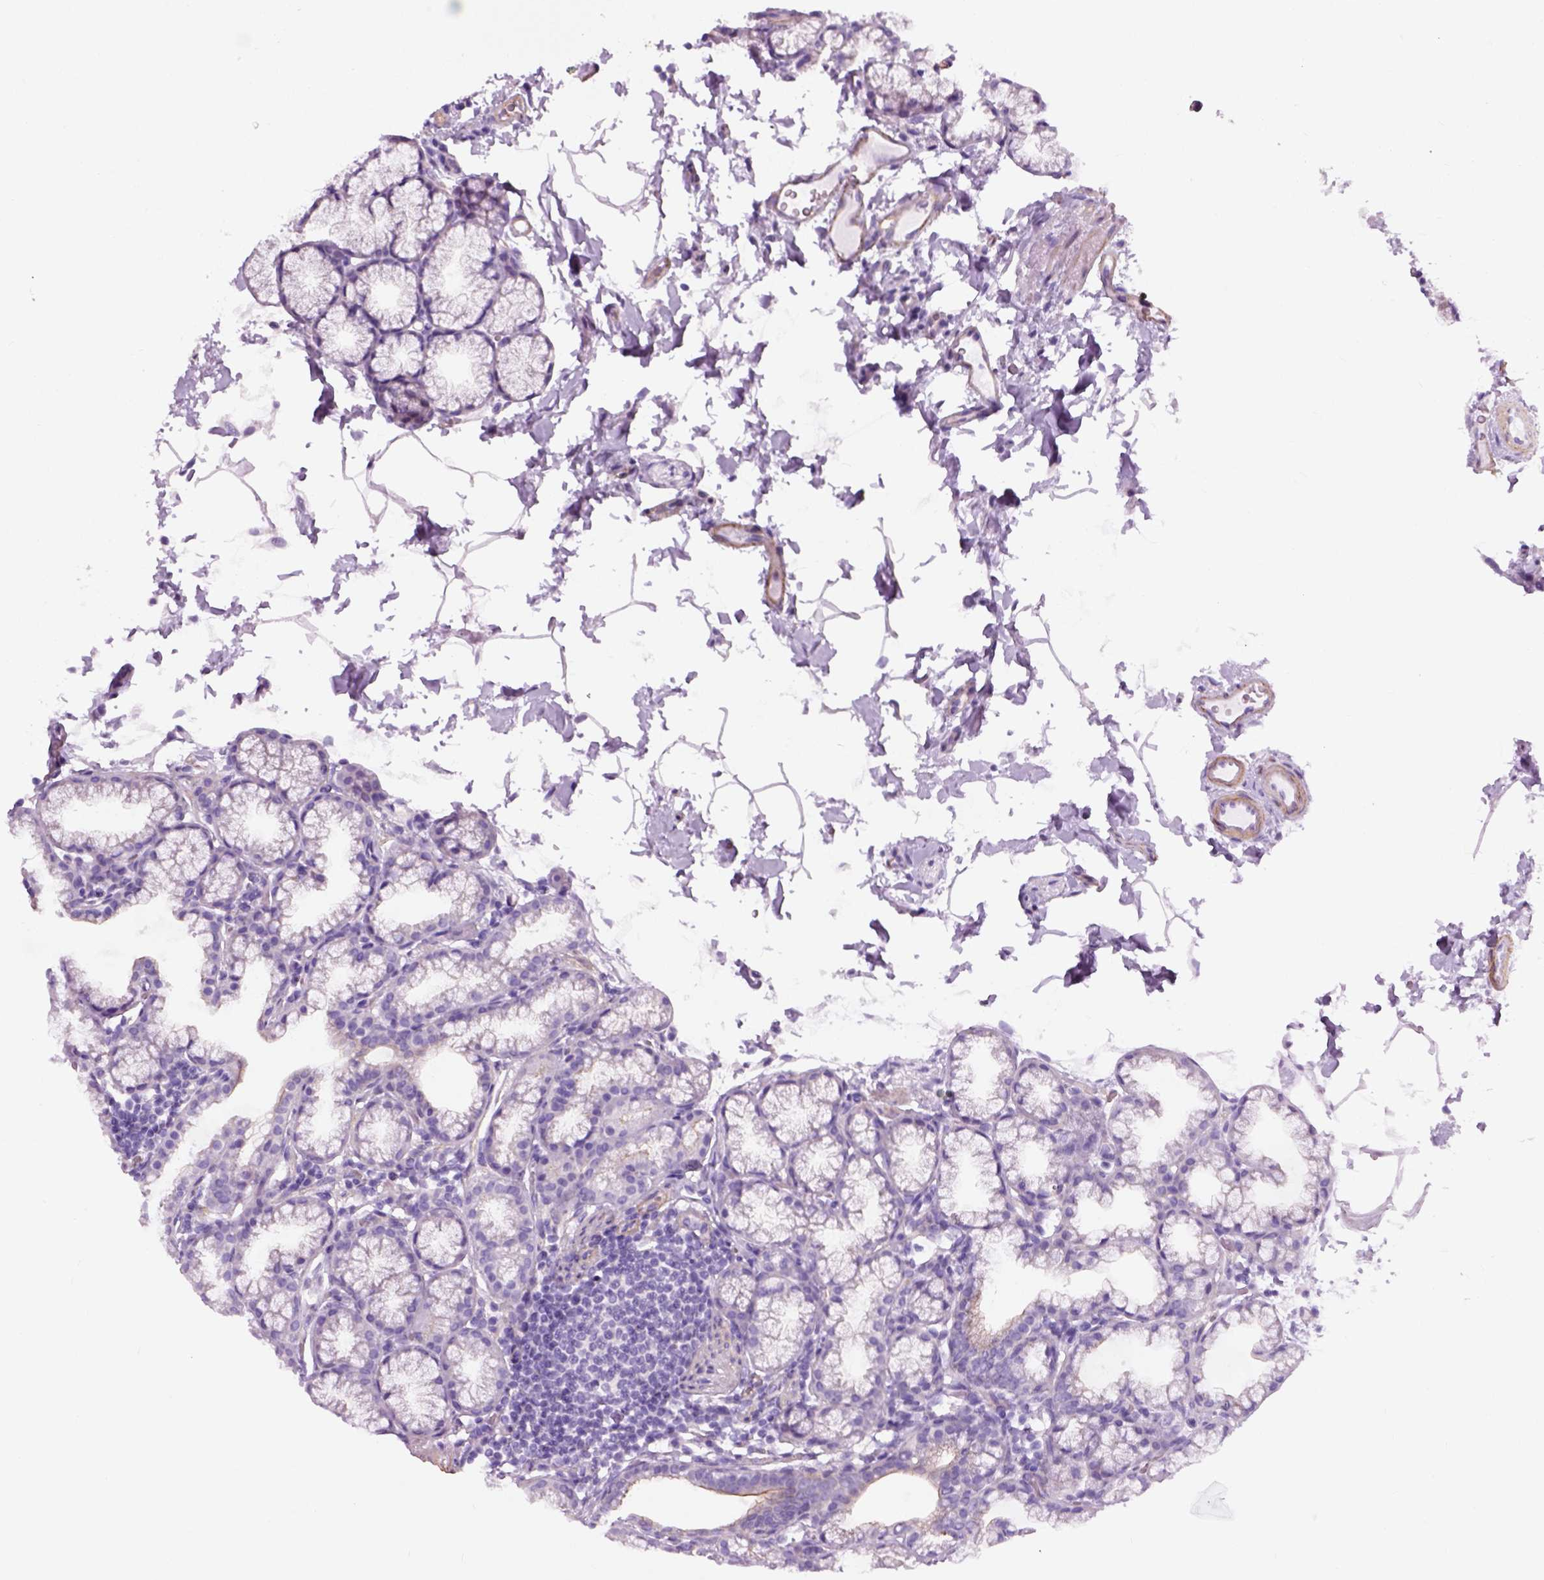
{"staining": {"intensity": "moderate", "quantity": "25%-75%", "location": "cytoplasmic/membranous"}, "tissue": "duodenum", "cell_type": "Glandular cells", "image_type": "normal", "snomed": [{"axis": "morphology", "description": "Normal tissue, NOS"}, {"axis": "topography", "description": "Pancreas"}, {"axis": "topography", "description": "Duodenum"}], "caption": "Protein expression by immunohistochemistry shows moderate cytoplasmic/membranous positivity in about 25%-75% of glandular cells in normal duodenum.", "gene": "FAM161A", "patient": {"sex": "male", "age": 59}}